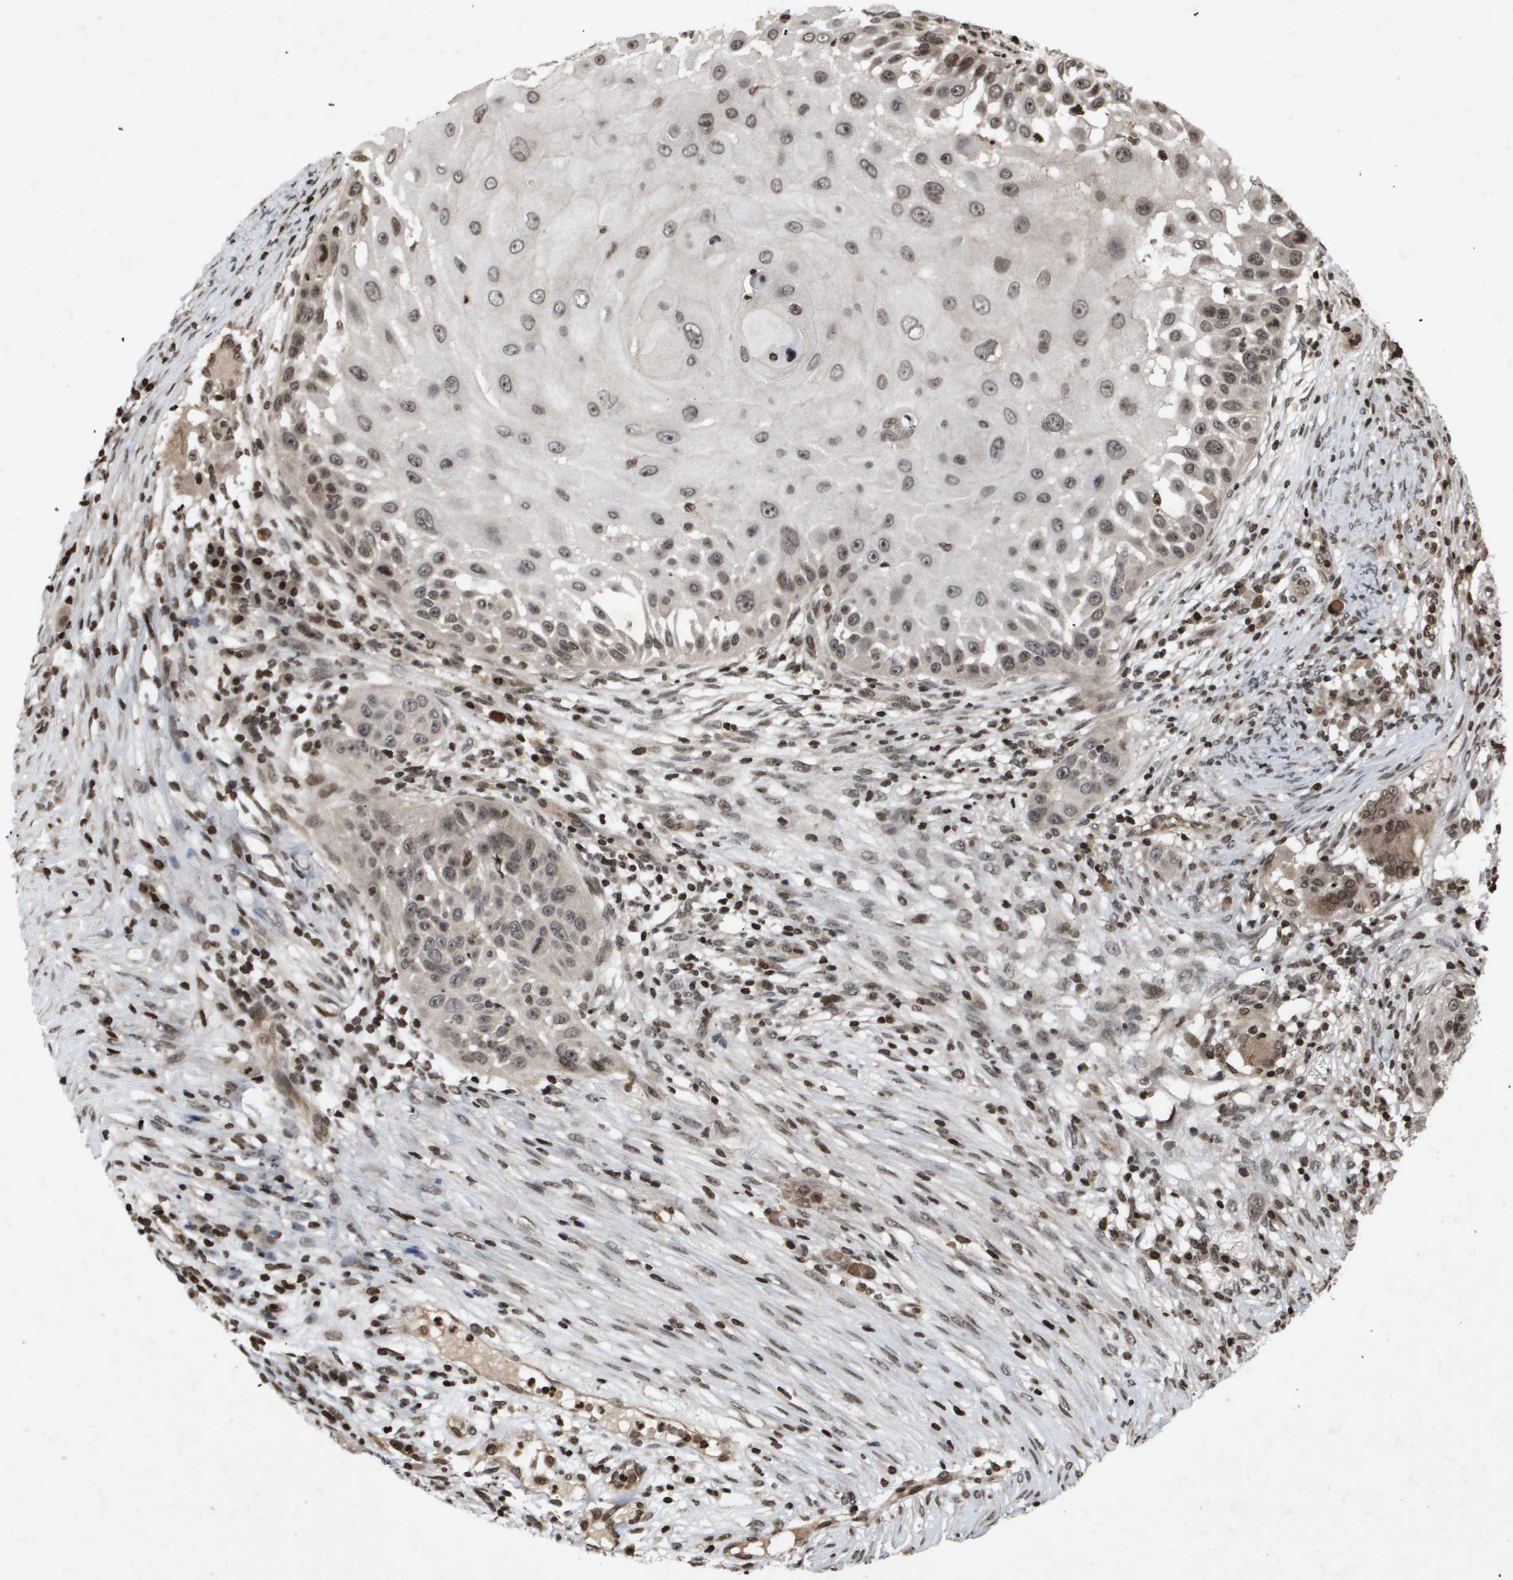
{"staining": {"intensity": "negative", "quantity": "none", "location": "none"}, "tissue": "skin cancer", "cell_type": "Tumor cells", "image_type": "cancer", "snomed": [{"axis": "morphology", "description": "Squamous cell carcinoma, NOS"}, {"axis": "topography", "description": "Skin"}], "caption": "Tumor cells show no significant positivity in skin squamous cell carcinoma.", "gene": "HSPA6", "patient": {"sex": "female", "age": 44}}